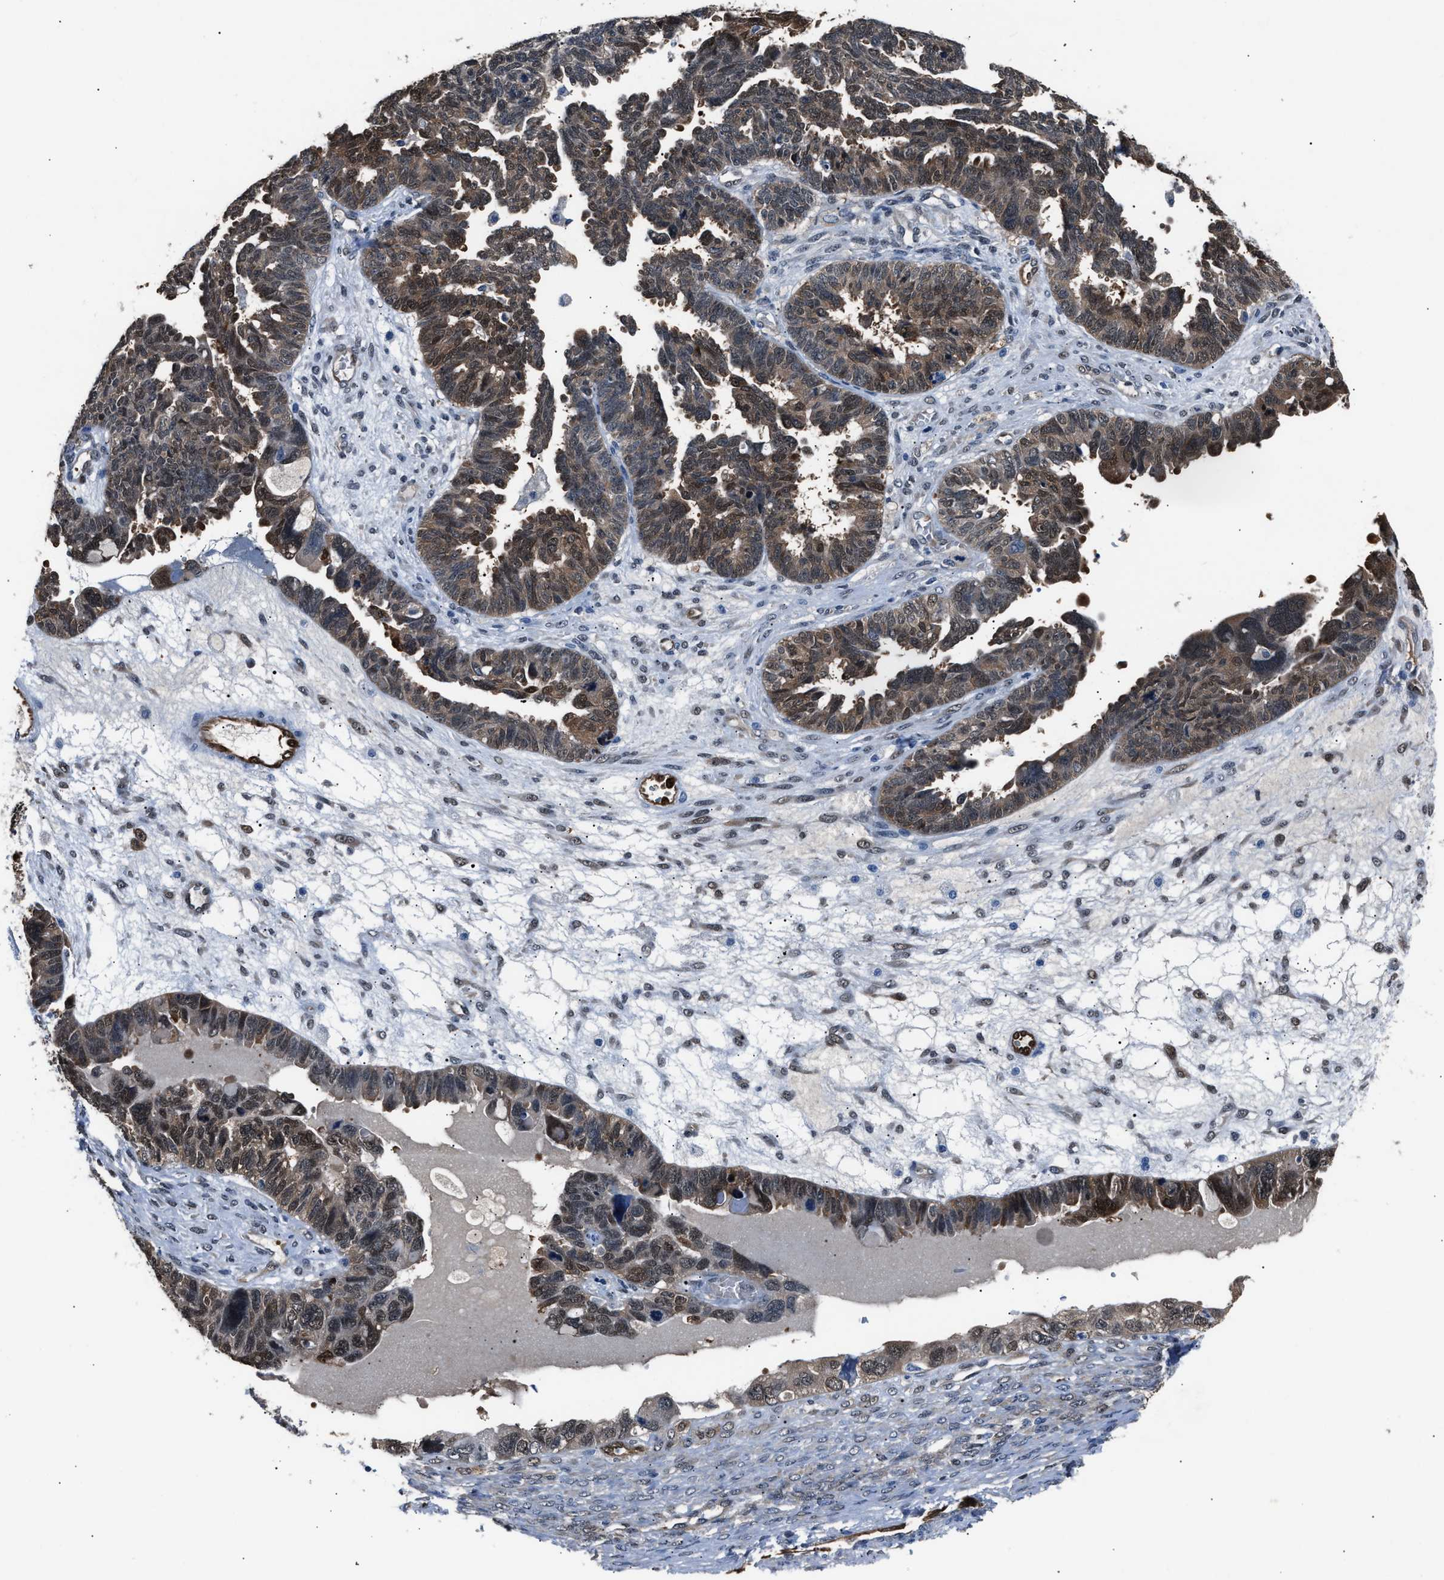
{"staining": {"intensity": "strong", "quantity": "<25%", "location": "cytoplasmic/membranous,nuclear"}, "tissue": "ovarian cancer", "cell_type": "Tumor cells", "image_type": "cancer", "snomed": [{"axis": "morphology", "description": "Cystadenocarcinoma, serous, NOS"}, {"axis": "topography", "description": "Ovary"}], "caption": "This is an image of immunohistochemistry staining of ovarian cancer, which shows strong expression in the cytoplasmic/membranous and nuclear of tumor cells.", "gene": "PPA1", "patient": {"sex": "female", "age": 79}}